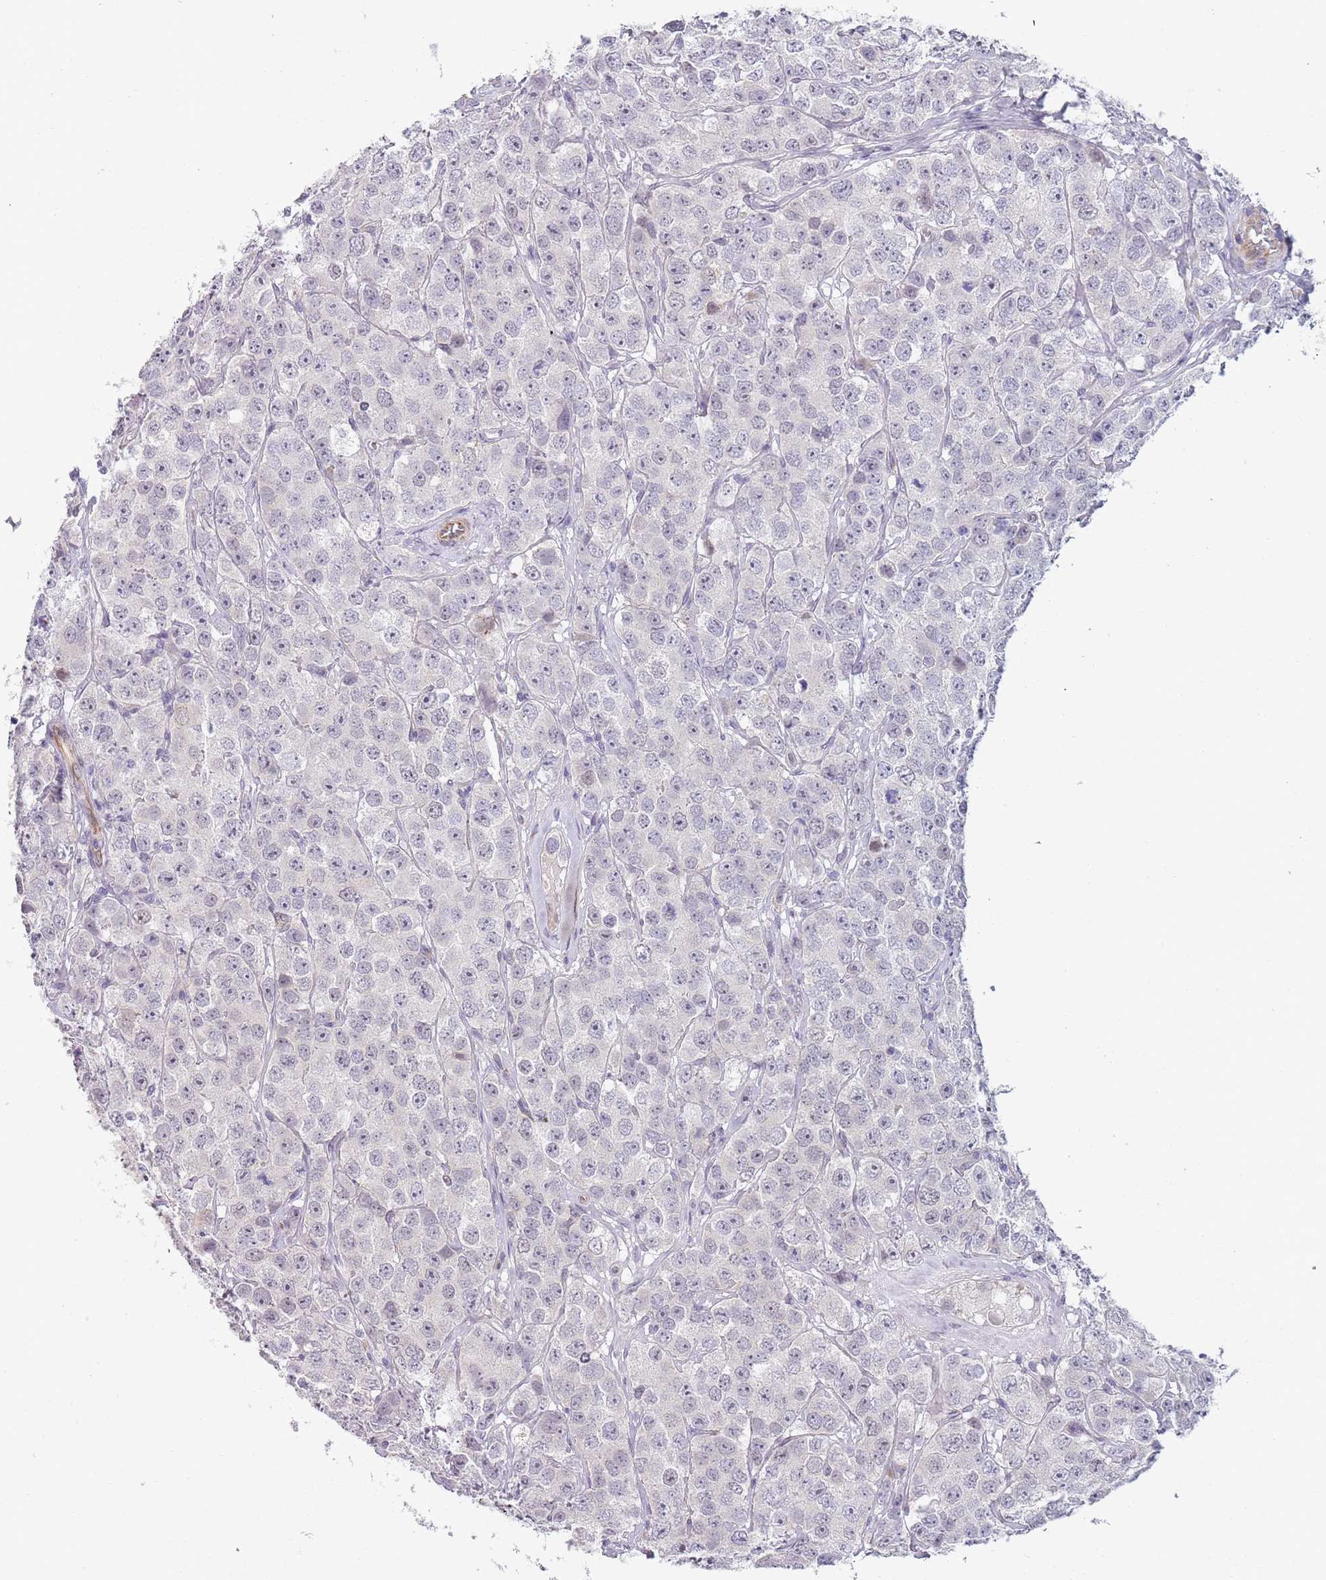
{"staining": {"intensity": "negative", "quantity": "none", "location": "none"}, "tissue": "testis cancer", "cell_type": "Tumor cells", "image_type": "cancer", "snomed": [{"axis": "morphology", "description": "Seminoma, NOS"}, {"axis": "topography", "description": "Testis"}], "caption": "IHC of seminoma (testis) exhibits no staining in tumor cells.", "gene": "NBPF3", "patient": {"sex": "male", "age": 28}}